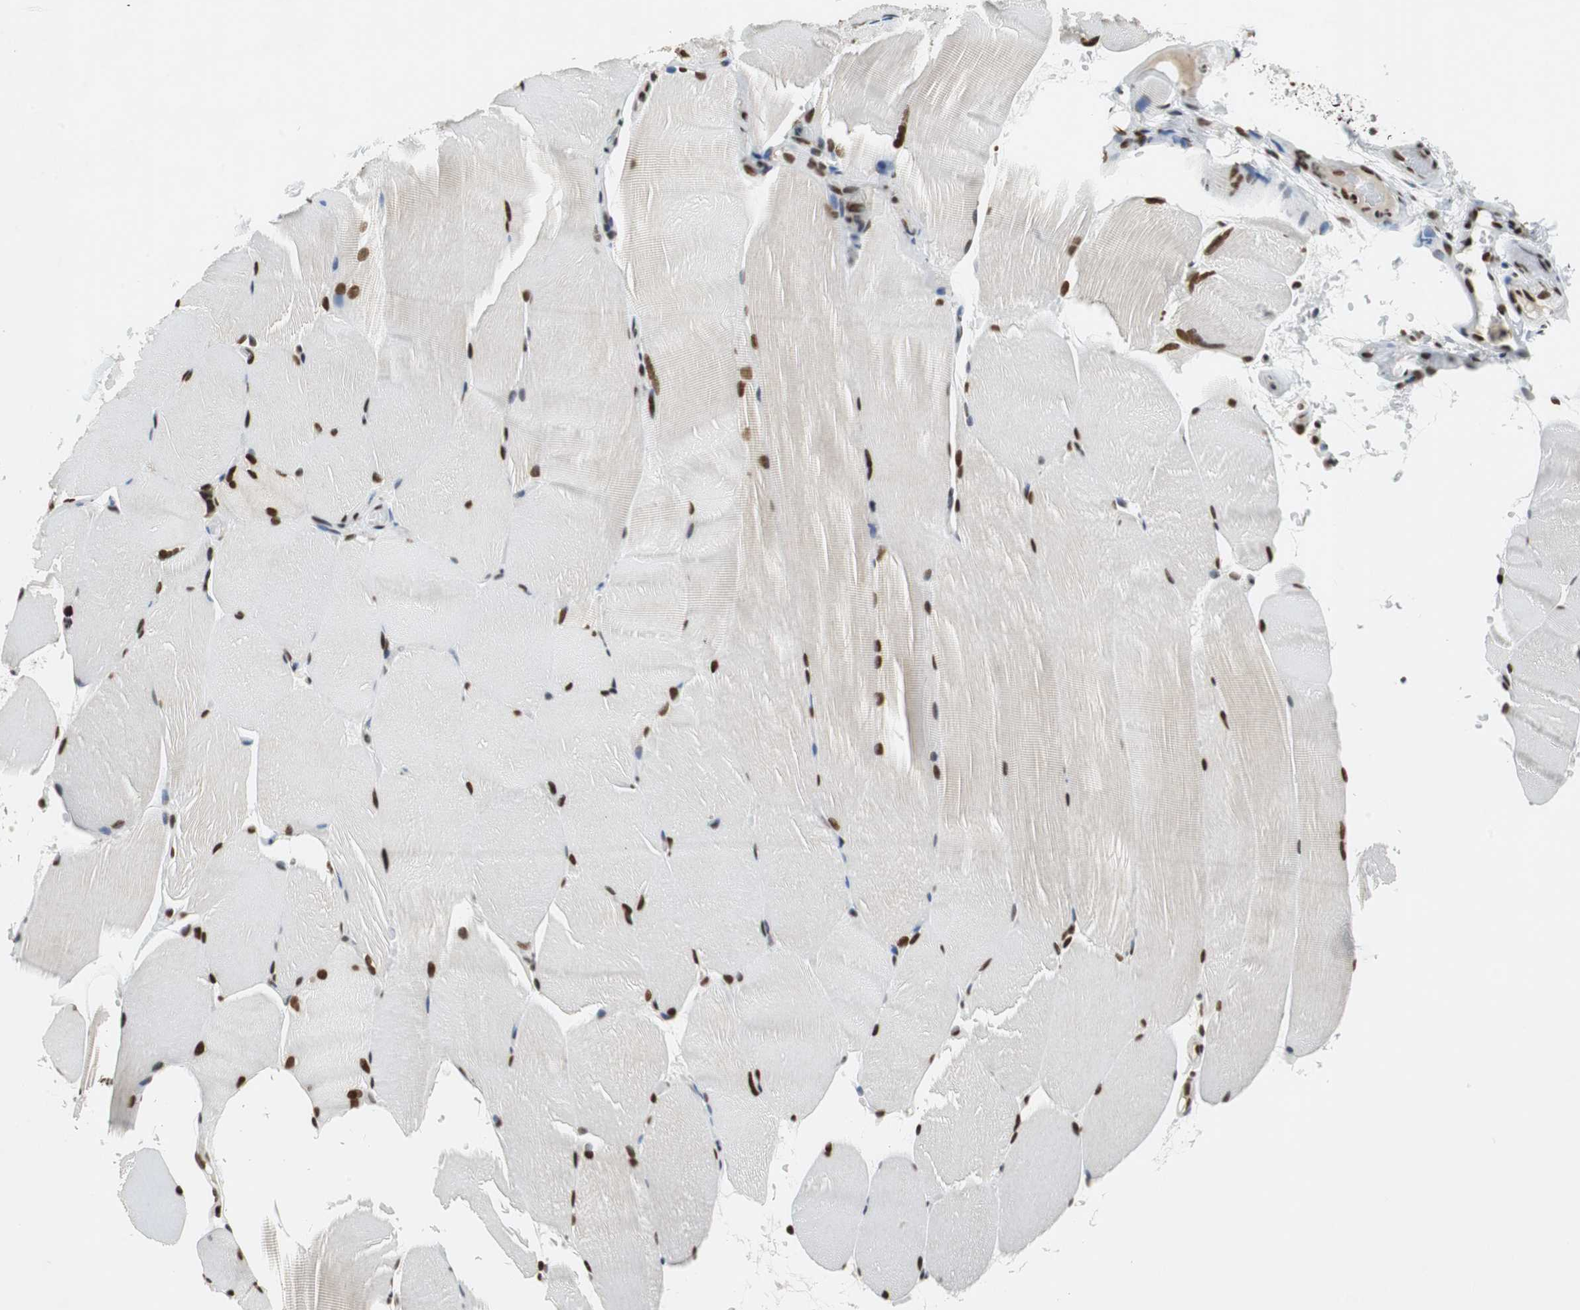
{"staining": {"intensity": "strong", "quantity": "25%-75%", "location": "nuclear"}, "tissue": "skeletal muscle", "cell_type": "Myocytes", "image_type": "normal", "snomed": [{"axis": "morphology", "description": "Normal tissue, NOS"}, {"axis": "topography", "description": "Skeletal muscle"}, {"axis": "topography", "description": "Parathyroid gland"}], "caption": "Protein expression analysis of normal skeletal muscle exhibits strong nuclear positivity in approximately 25%-75% of myocytes.", "gene": "PRKDC", "patient": {"sex": "female", "age": 37}}